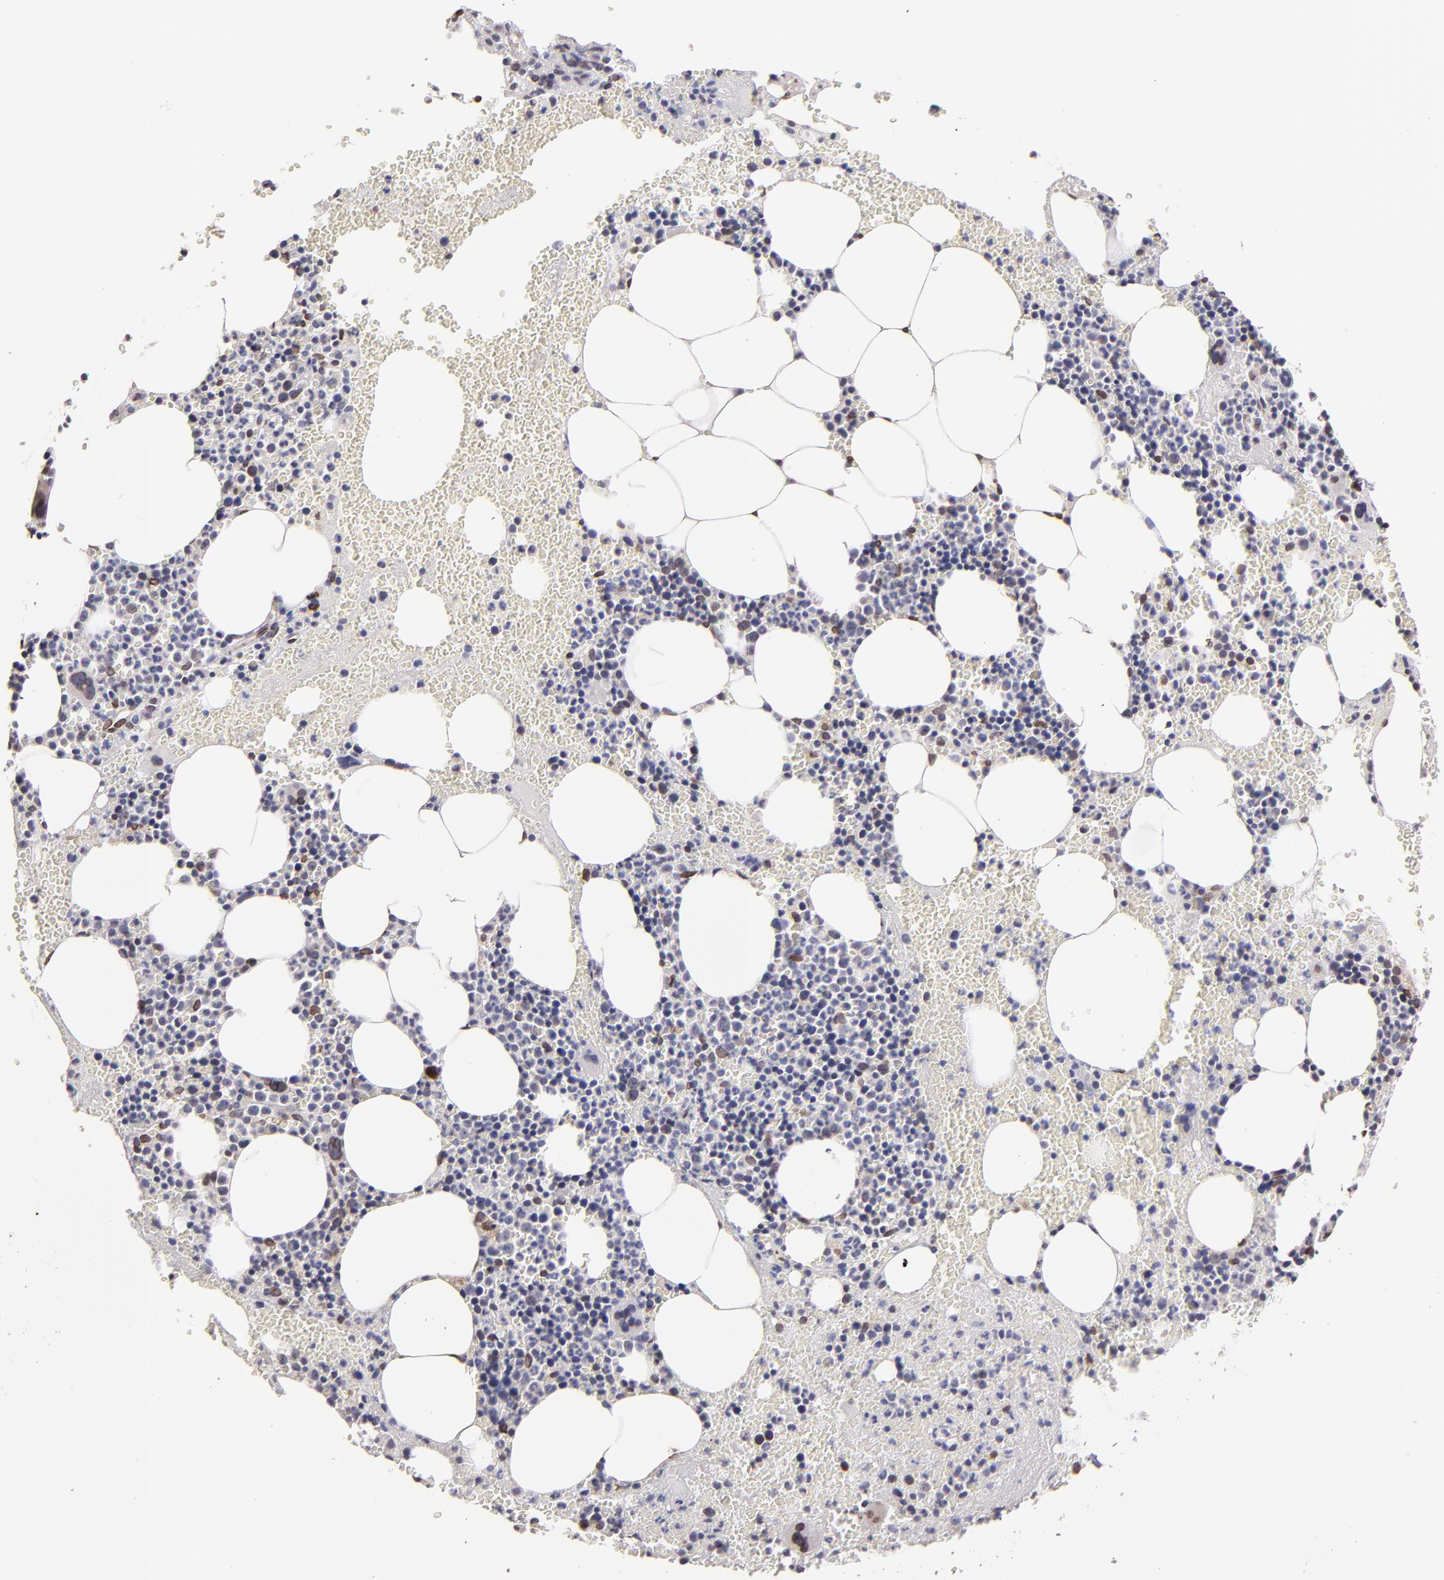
{"staining": {"intensity": "moderate", "quantity": "<25%", "location": "nuclear"}, "tissue": "bone marrow", "cell_type": "Hematopoietic cells", "image_type": "normal", "snomed": [{"axis": "morphology", "description": "Normal tissue, NOS"}, {"axis": "topography", "description": "Bone marrow"}], "caption": "Approximately <25% of hematopoietic cells in unremarkable bone marrow reveal moderate nuclear protein staining as visualized by brown immunohistochemical staining.", "gene": "PUM3", "patient": {"sex": "male", "age": 82}}